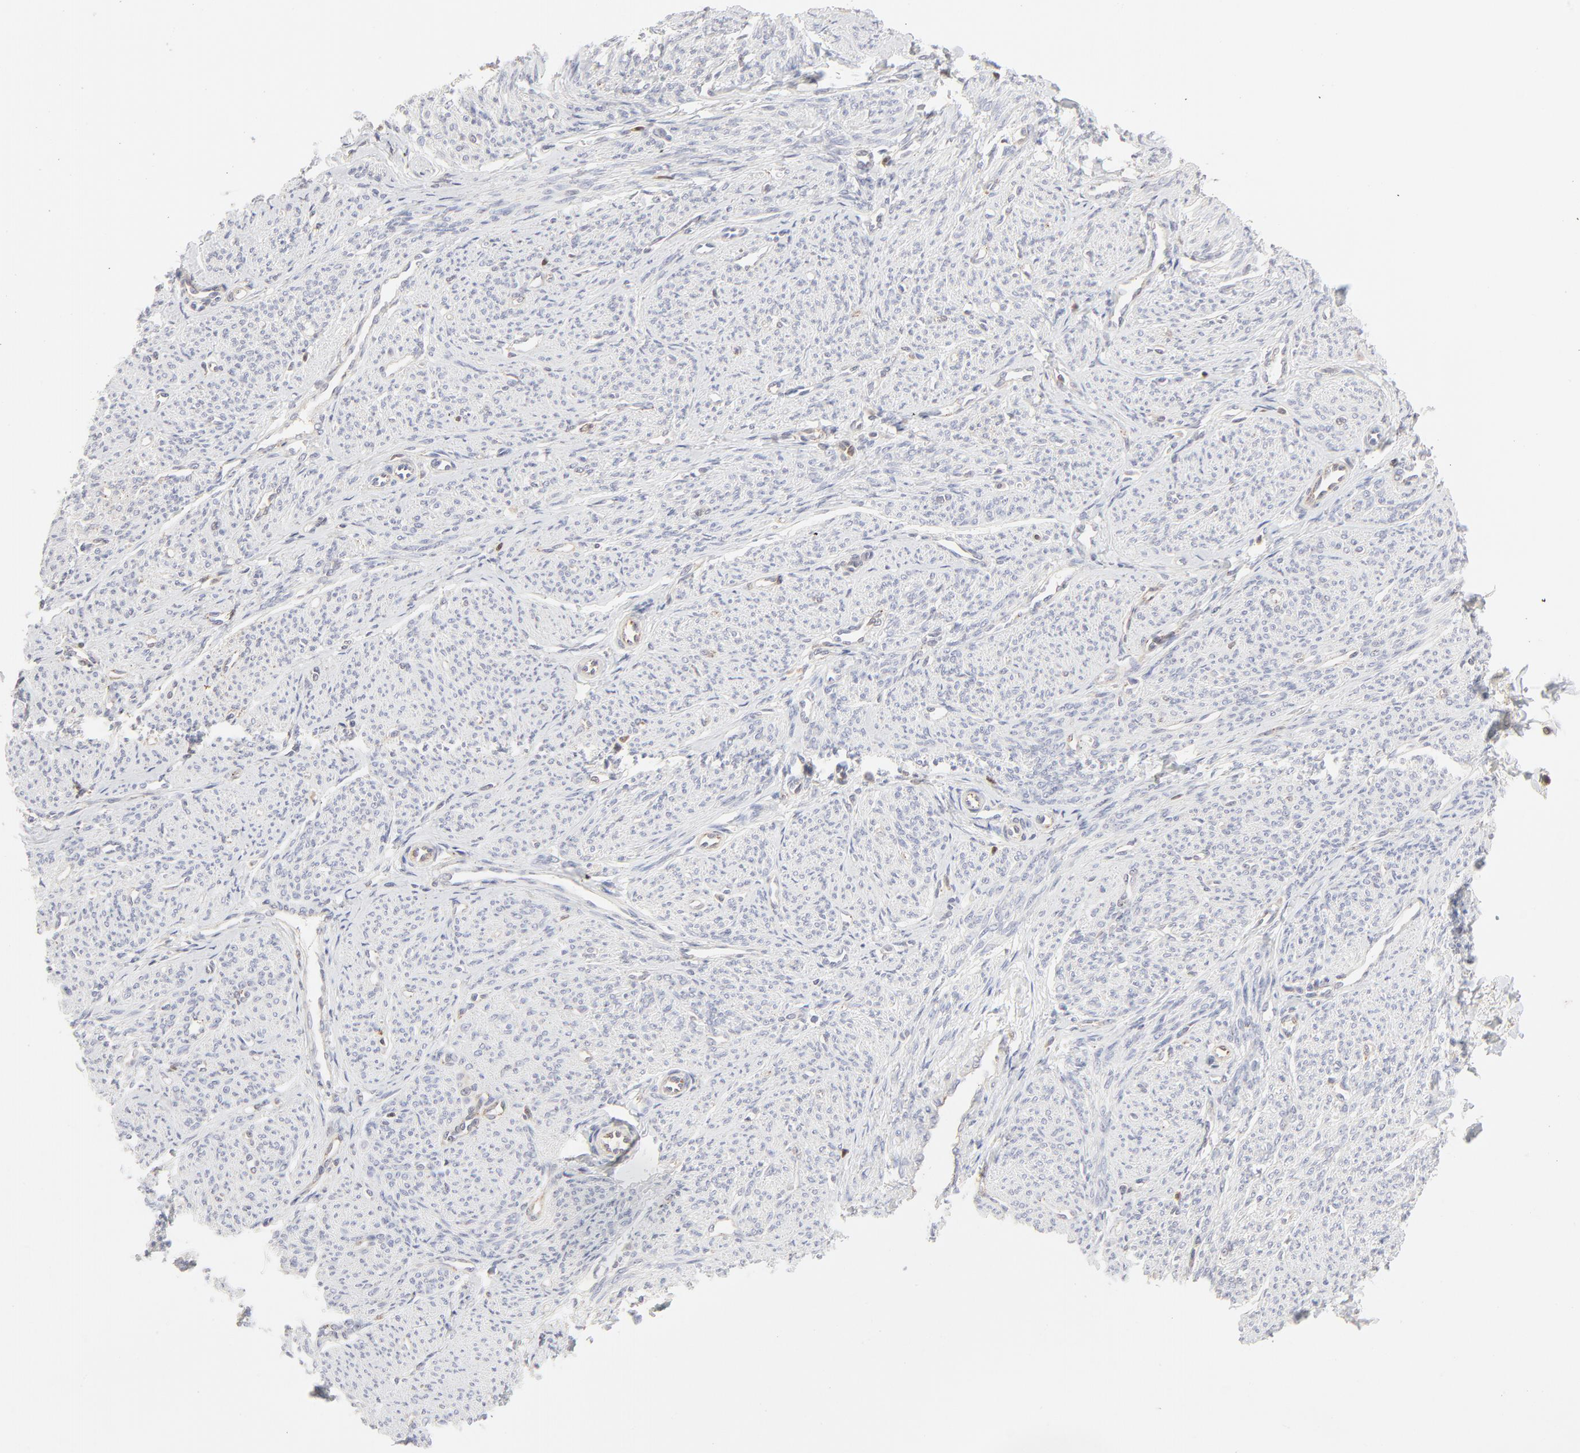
{"staining": {"intensity": "negative", "quantity": "none", "location": "none"}, "tissue": "smooth muscle", "cell_type": "Smooth muscle cells", "image_type": "normal", "snomed": [{"axis": "morphology", "description": "Normal tissue, NOS"}, {"axis": "topography", "description": "Smooth muscle"}], "caption": "Immunohistochemistry (IHC) histopathology image of normal smooth muscle stained for a protein (brown), which shows no expression in smooth muscle cells.", "gene": "CDK6", "patient": {"sex": "female", "age": 65}}